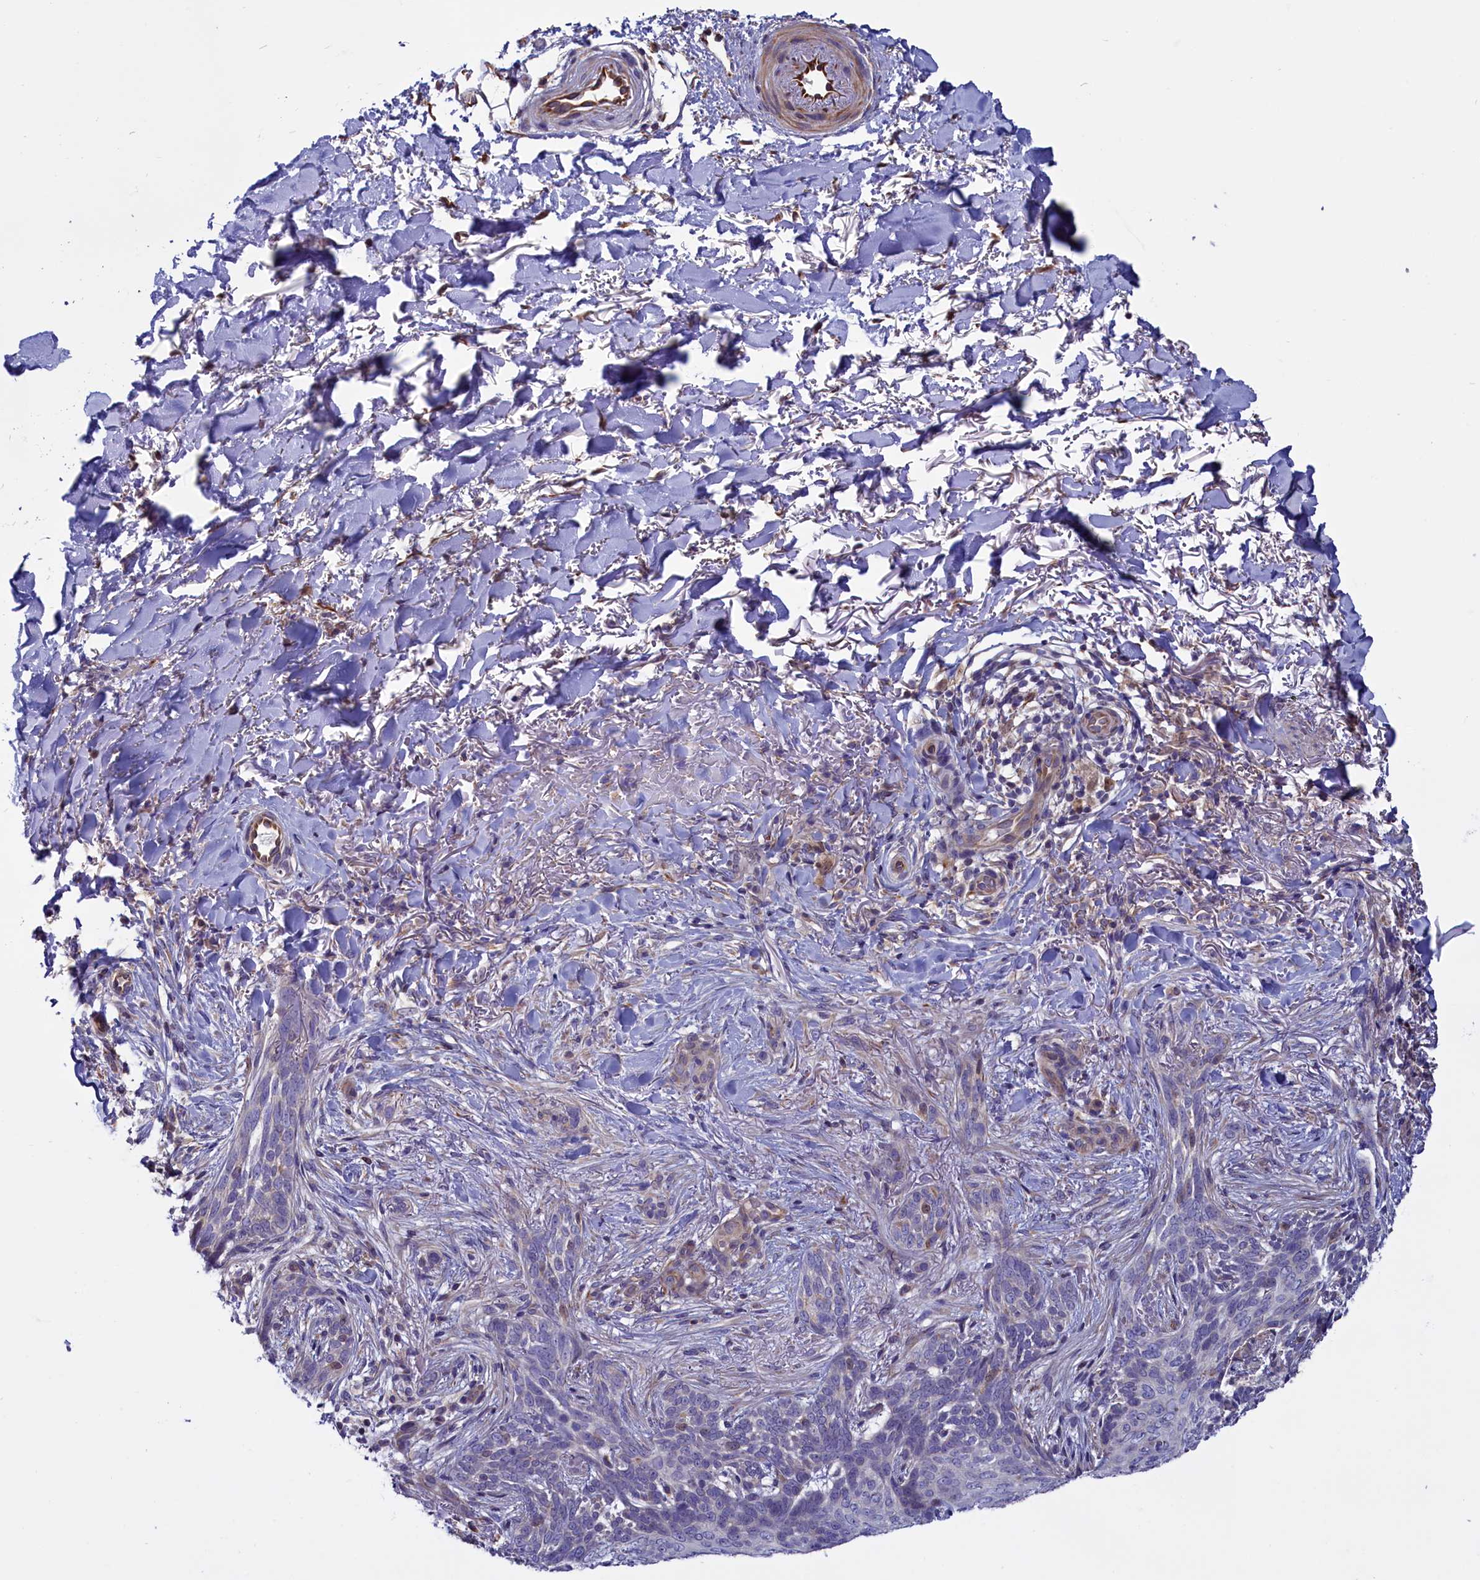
{"staining": {"intensity": "negative", "quantity": "none", "location": "none"}, "tissue": "skin cancer", "cell_type": "Tumor cells", "image_type": "cancer", "snomed": [{"axis": "morphology", "description": "Normal tissue, NOS"}, {"axis": "morphology", "description": "Basal cell carcinoma"}, {"axis": "topography", "description": "Skin"}], "caption": "Skin basal cell carcinoma was stained to show a protein in brown. There is no significant staining in tumor cells. (Immunohistochemistry, brightfield microscopy, high magnification).", "gene": "PDILT", "patient": {"sex": "female", "age": 67}}